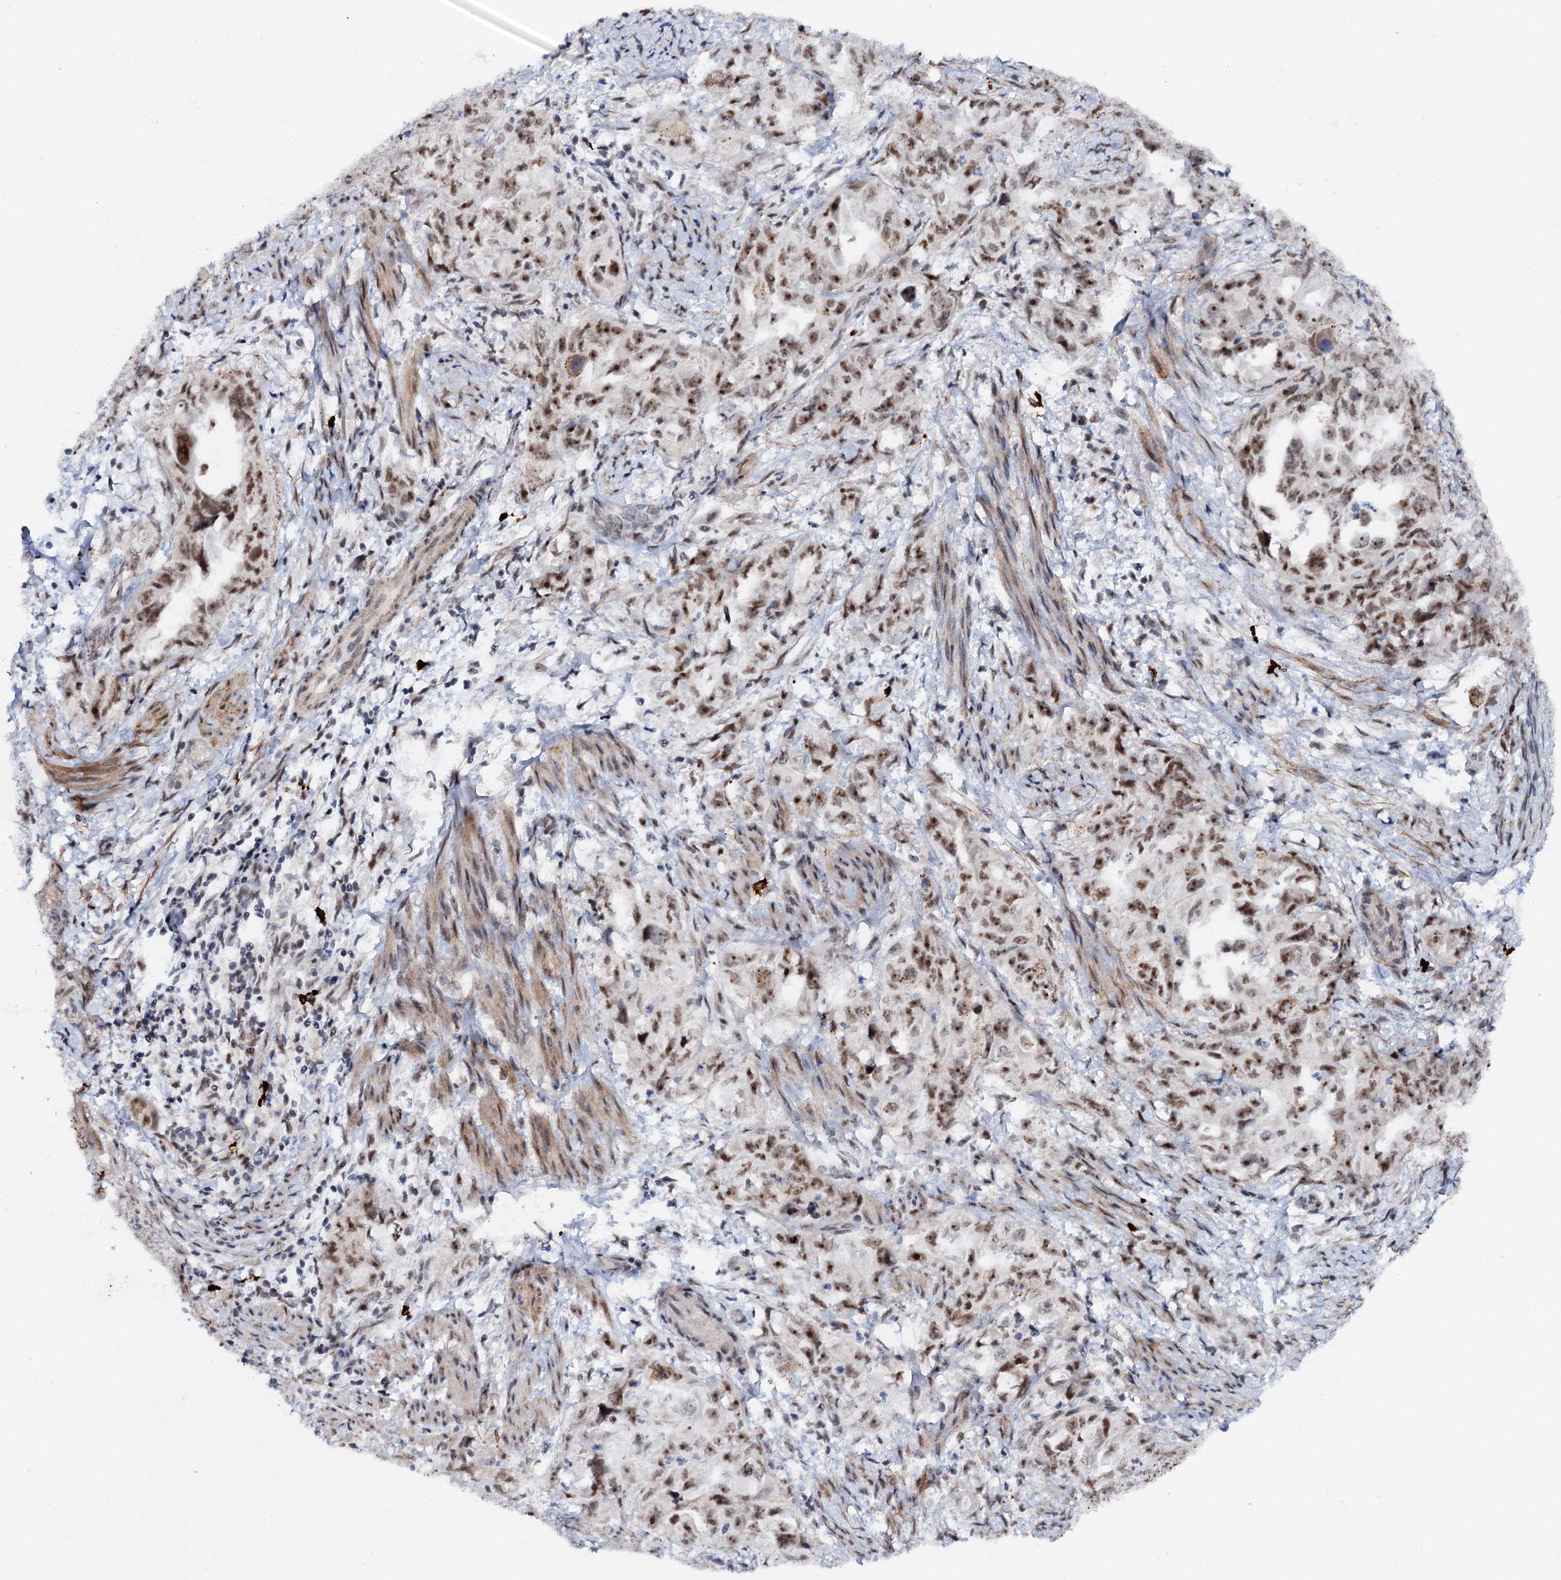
{"staining": {"intensity": "moderate", "quantity": ">75%", "location": "nuclear"}, "tissue": "endometrial cancer", "cell_type": "Tumor cells", "image_type": "cancer", "snomed": [{"axis": "morphology", "description": "Adenocarcinoma, NOS"}, {"axis": "topography", "description": "Endometrium"}], "caption": "A high-resolution photomicrograph shows immunohistochemistry (IHC) staining of endometrial adenocarcinoma, which reveals moderate nuclear positivity in about >75% of tumor cells. (DAB = brown stain, brightfield microscopy at high magnification).", "gene": "BUD13", "patient": {"sex": "female", "age": 65}}